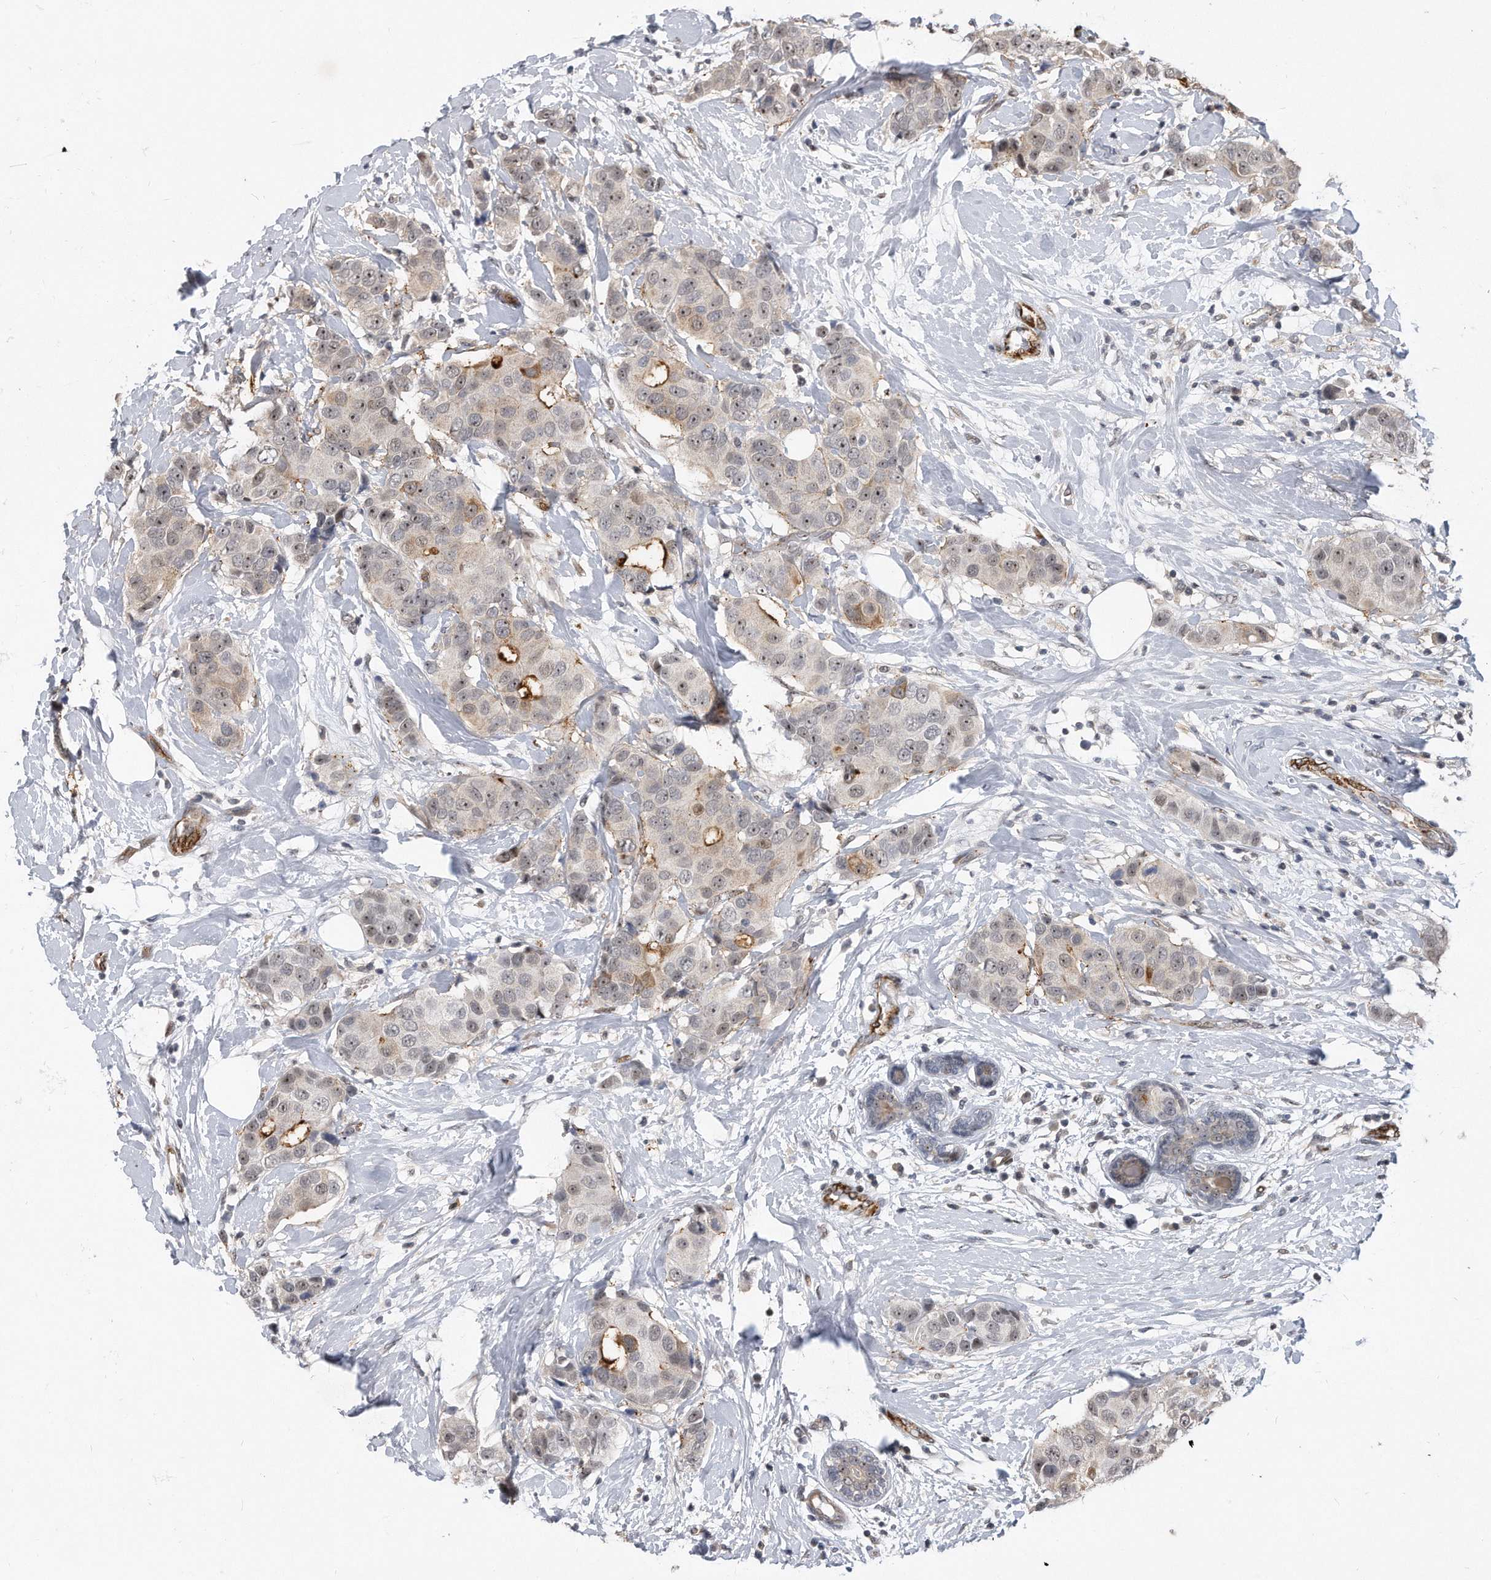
{"staining": {"intensity": "moderate", "quantity": "<25%", "location": "cytoplasmic/membranous,nuclear"}, "tissue": "breast cancer", "cell_type": "Tumor cells", "image_type": "cancer", "snomed": [{"axis": "morphology", "description": "Normal tissue, NOS"}, {"axis": "morphology", "description": "Duct carcinoma"}, {"axis": "topography", "description": "Breast"}], "caption": "This is a histology image of IHC staining of invasive ductal carcinoma (breast), which shows moderate expression in the cytoplasmic/membranous and nuclear of tumor cells.", "gene": "PGBD2", "patient": {"sex": "female", "age": 39}}